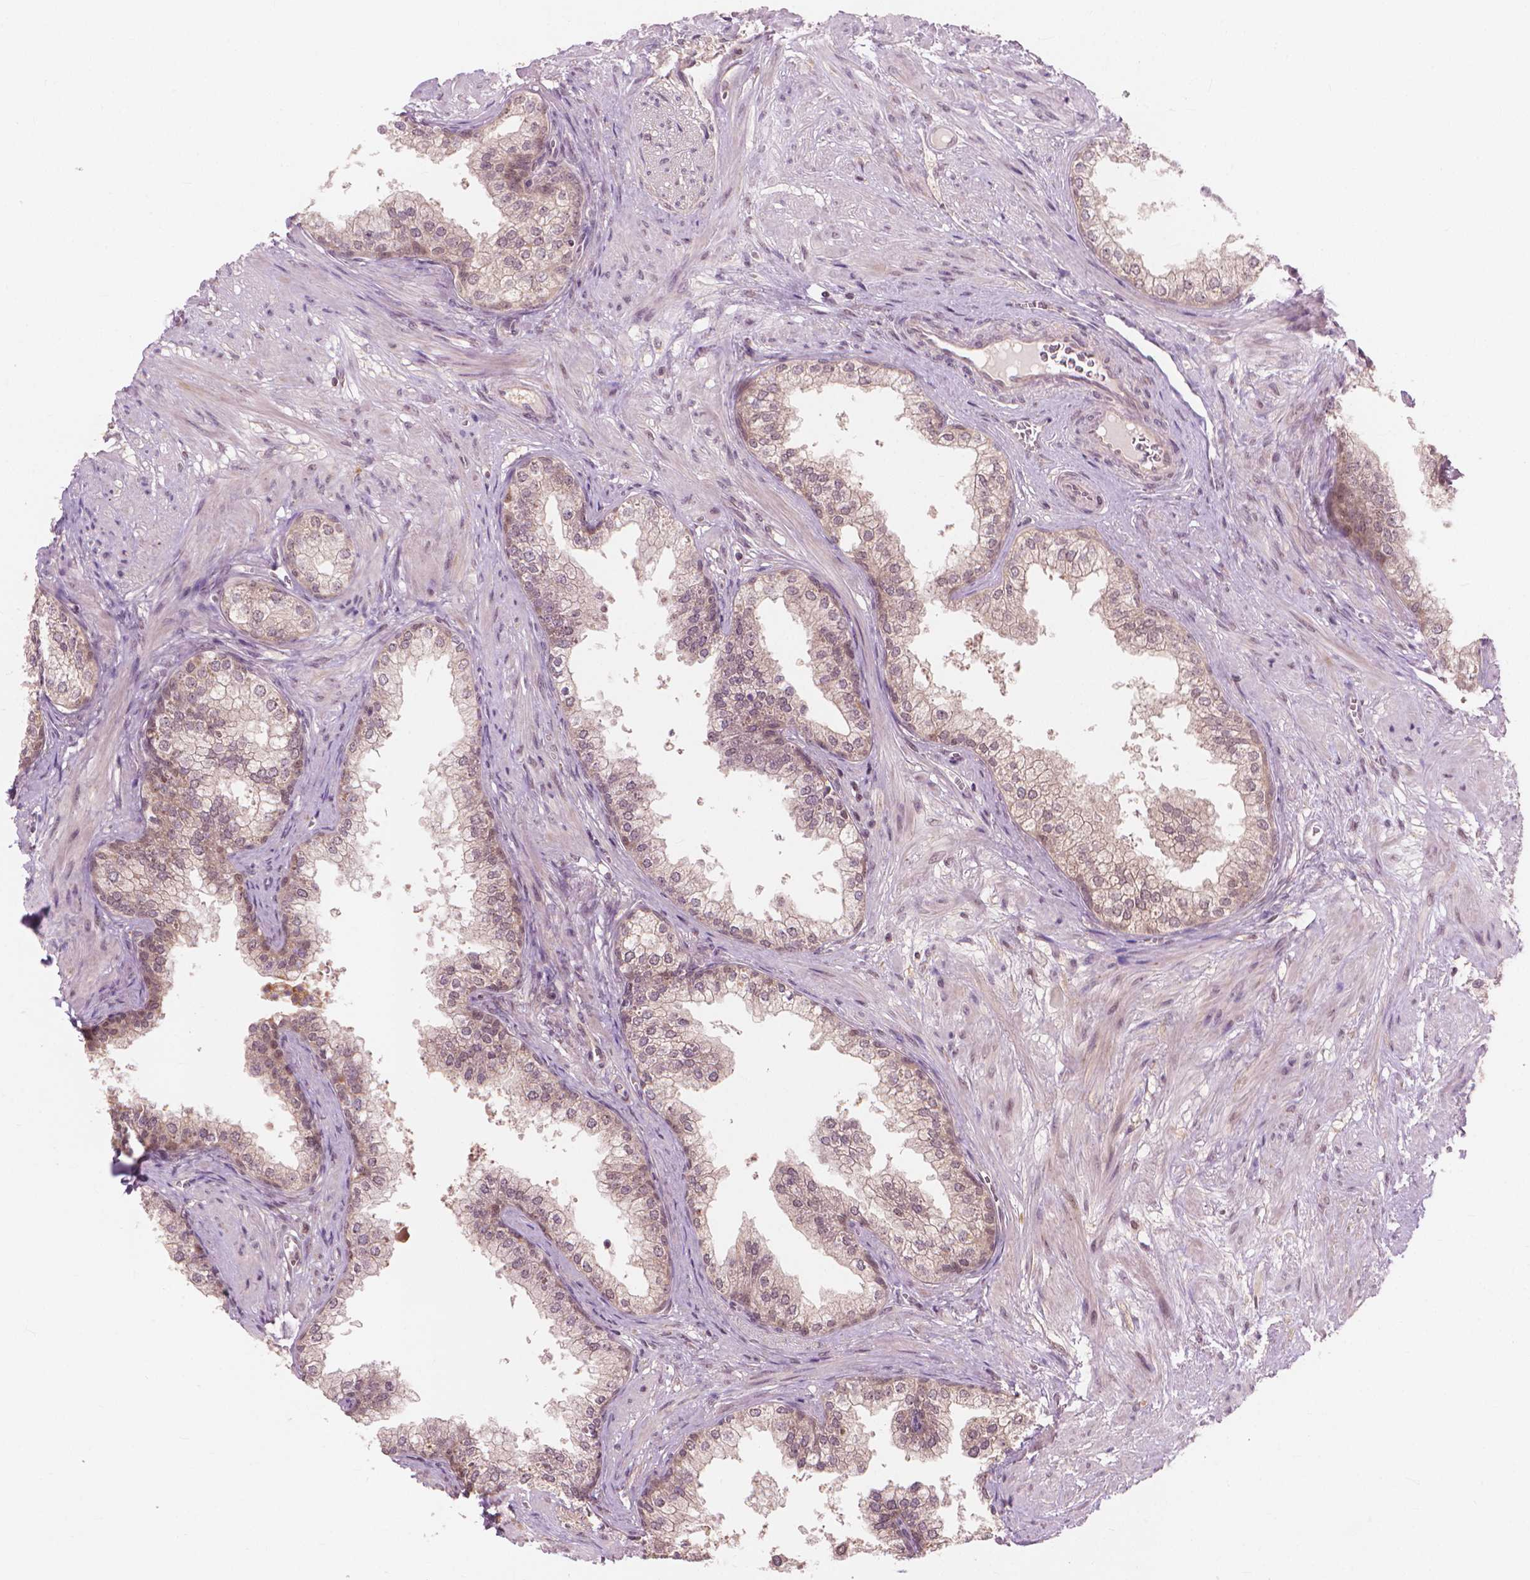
{"staining": {"intensity": "moderate", "quantity": "25%-75%", "location": "cytoplasmic/membranous,nuclear"}, "tissue": "prostate", "cell_type": "Glandular cells", "image_type": "normal", "snomed": [{"axis": "morphology", "description": "Normal tissue, NOS"}, {"axis": "topography", "description": "Prostate"}], "caption": "Immunohistochemistry (IHC) (DAB (3,3'-diaminobenzidine)) staining of normal human prostate reveals moderate cytoplasmic/membranous,nuclear protein expression in approximately 25%-75% of glandular cells.", "gene": "SSU72", "patient": {"sex": "male", "age": 79}}